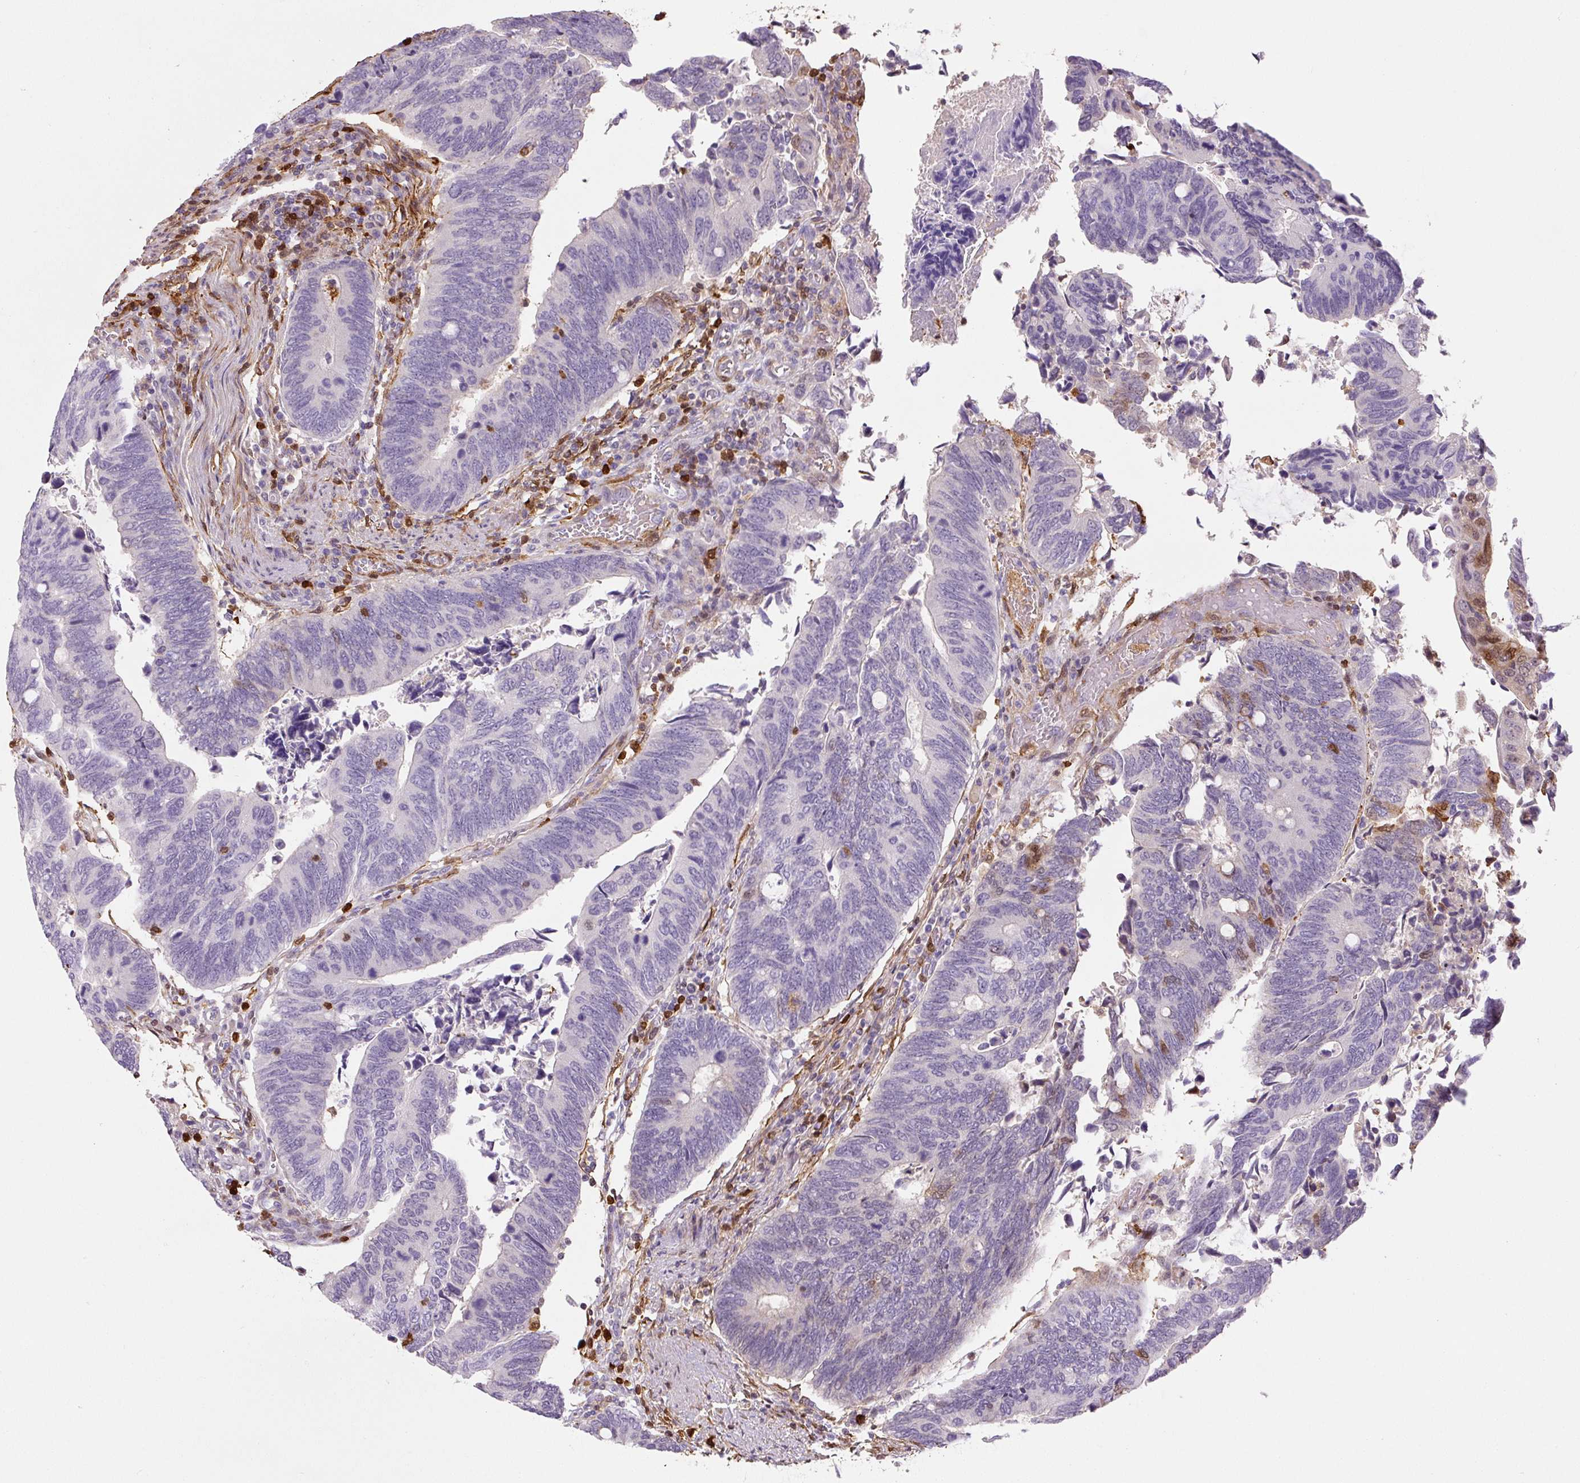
{"staining": {"intensity": "negative", "quantity": "none", "location": "none"}, "tissue": "colorectal cancer", "cell_type": "Tumor cells", "image_type": "cancer", "snomed": [{"axis": "morphology", "description": "Adenocarcinoma, NOS"}, {"axis": "topography", "description": "Colon"}], "caption": "This is an immunohistochemistry histopathology image of human colorectal cancer (adenocarcinoma). There is no expression in tumor cells.", "gene": "S100A4", "patient": {"sex": "male", "age": 87}}